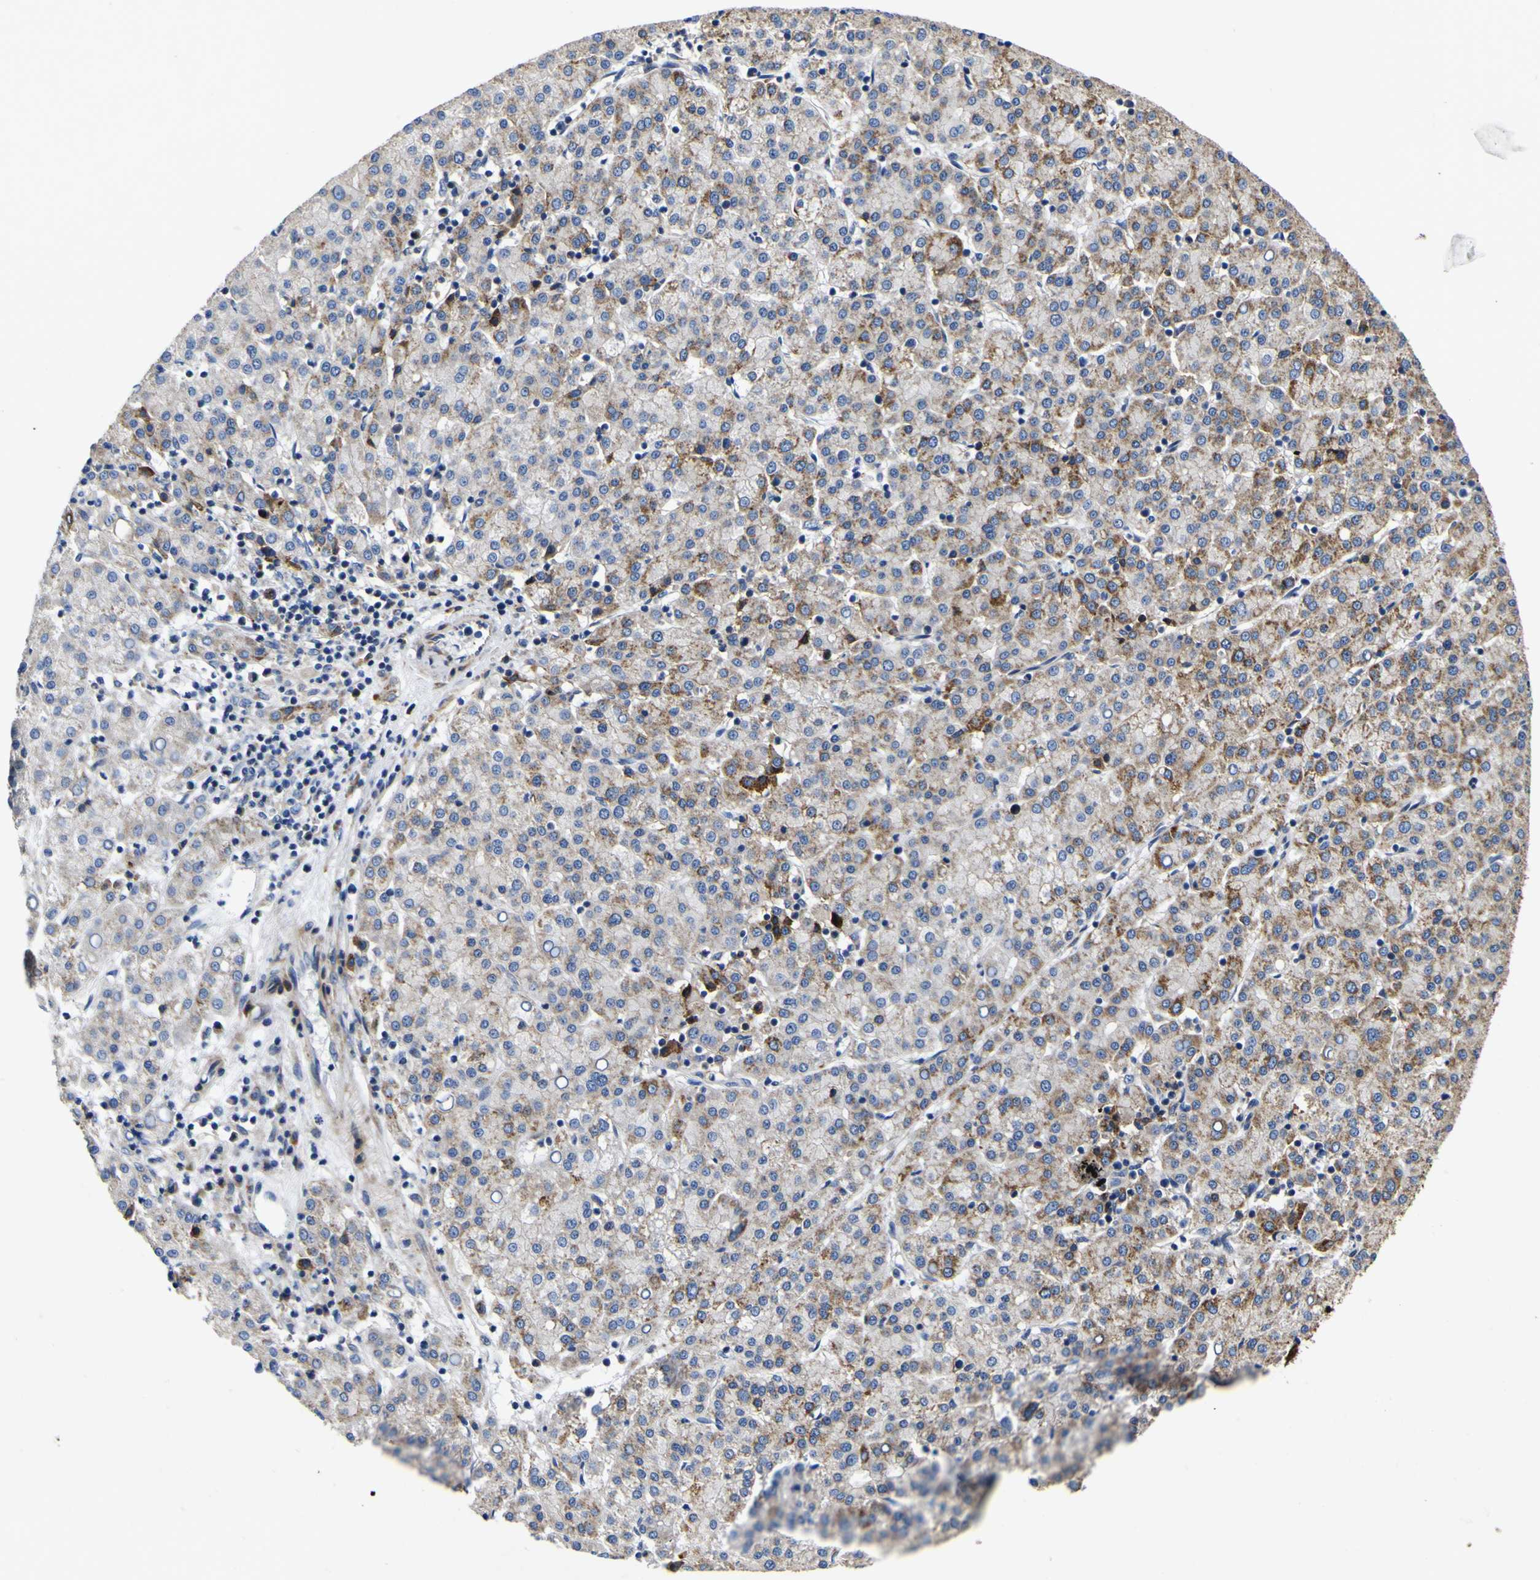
{"staining": {"intensity": "moderate", "quantity": "25%-75%", "location": "cytoplasmic/membranous"}, "tissue": "liver cancer", "cell_type": "Tumor cells", "image_type": "cancer", "snomed": [{"axis": "morphology", "description": "Carcinoma, Hepatocellular, NOS"}, {"axis": "topography", "description": "Liver"}], "caption": "An immunohistochemistry histopathology image of tumor tissue is shown. Protein staining in brown labels moderate cytoplasmic/membranous positivity in hepatocellular carcinoma (liver) within tumor cells.", "gene": "SCD", "patient": {"sex": "female", "age": 58}}